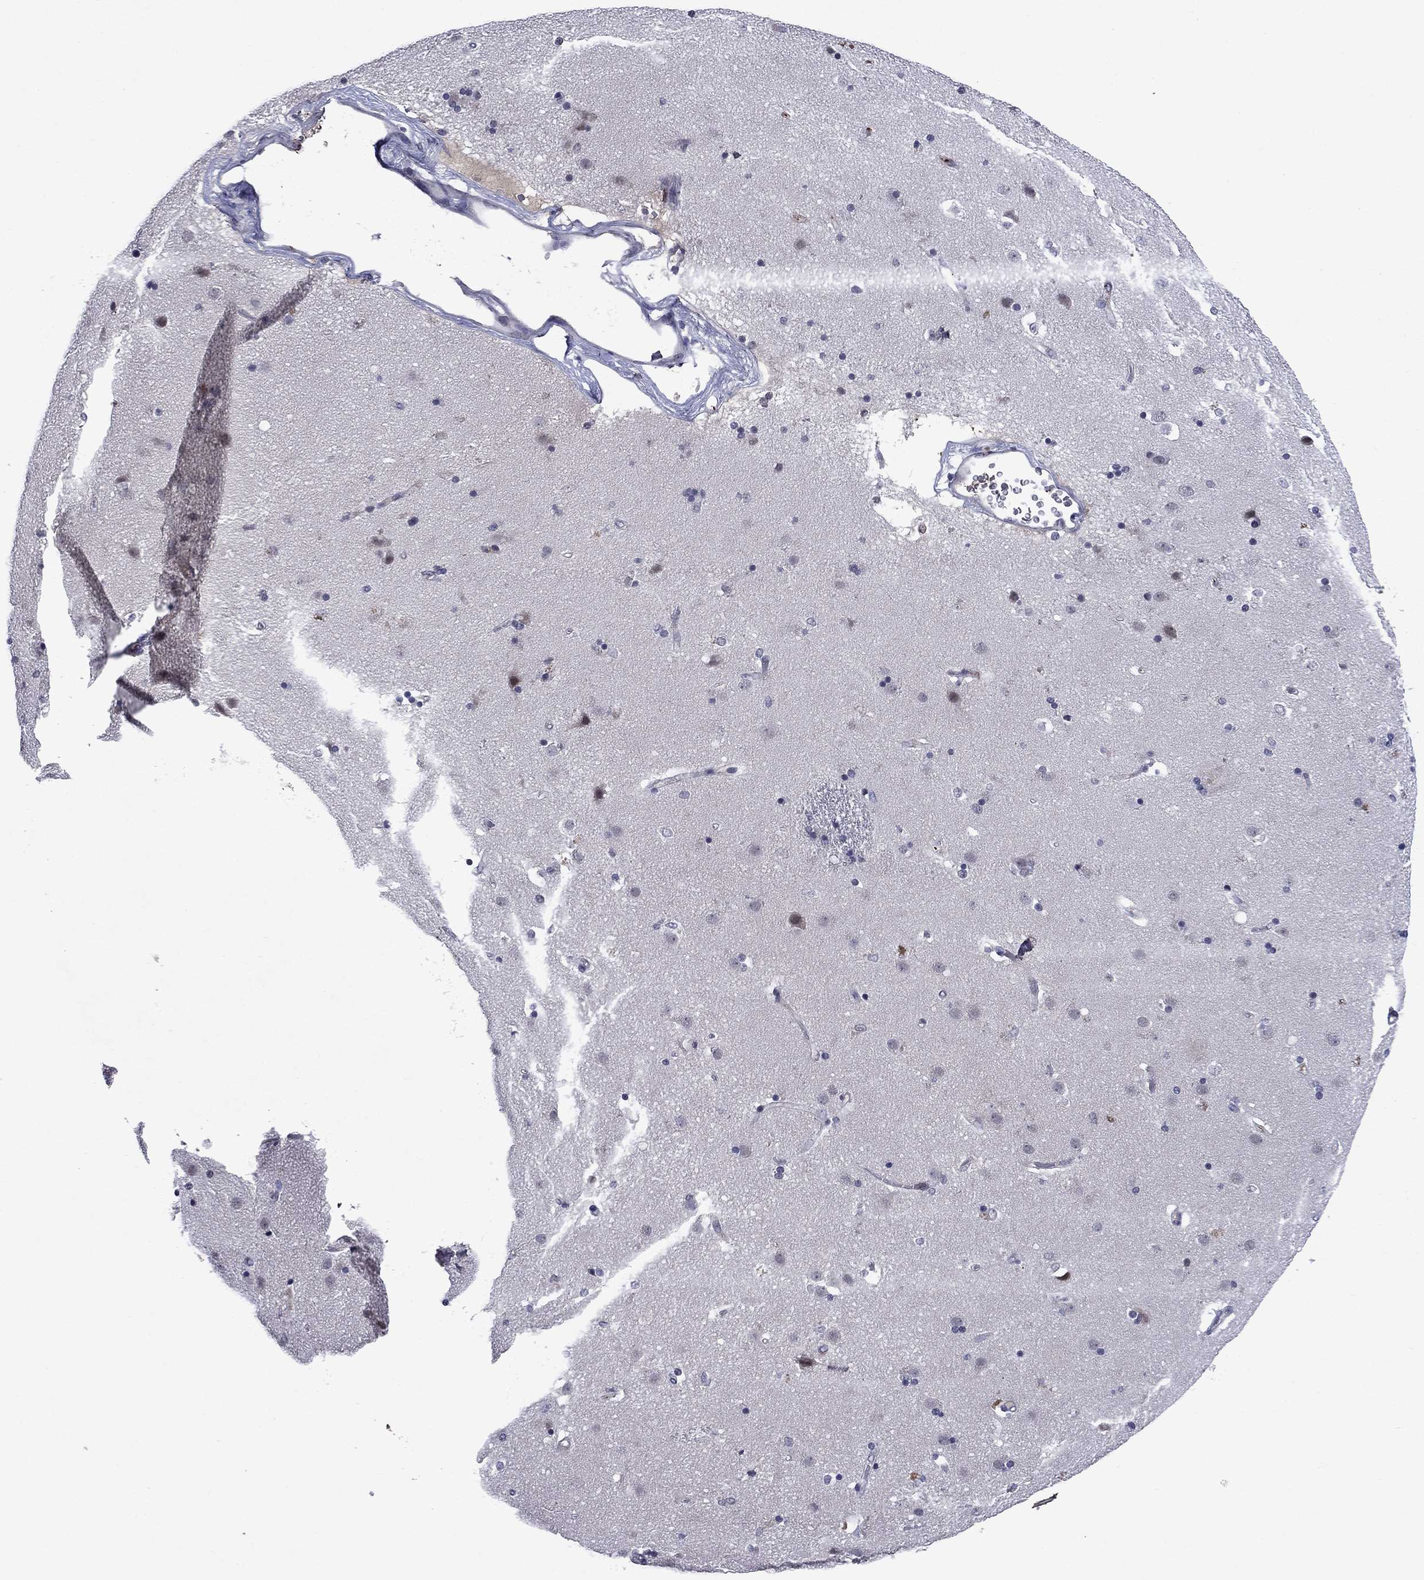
{"staining": {"intensity": "negative", "quantity": "none", "location": "none"}, "tissue": "caudate", "cell_type": "Glial cells", "image_type": "normal", "snomed": [{"axis": "morphology", "description": "Normal tissue, NOS"}, {"axis": "topography", "description": "Lateral ventricle wall"}], "caption": "This is an immunohistochemistry micrograph of normal human caudate. There is no staining in glial cells.", "gene": "ECM1", "patient": {"sex": "female", "age": 71}}